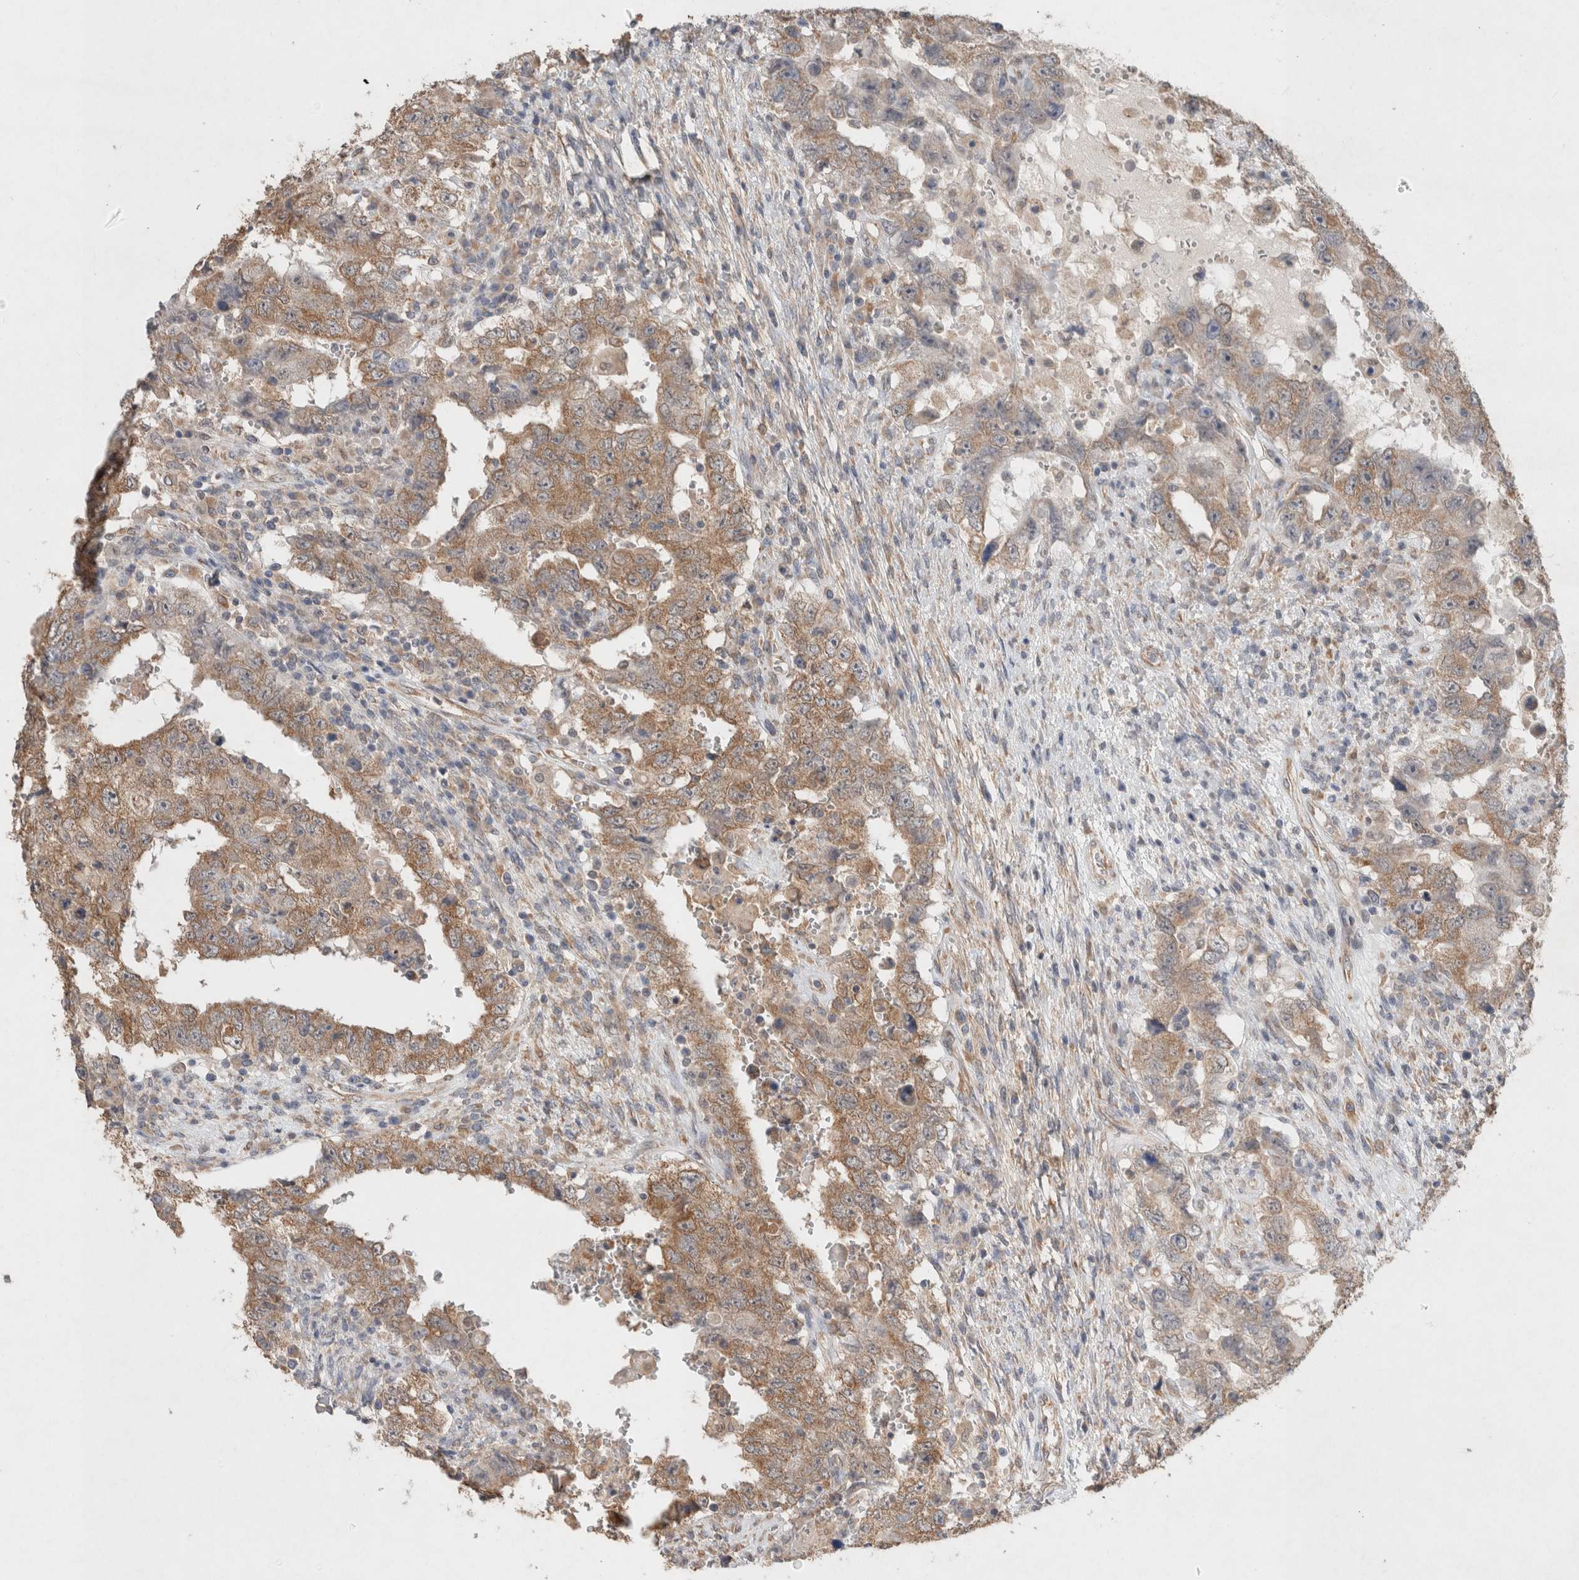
{"staining": {"intensity": "moderate", "quantity": ">75%", "location": "cytoplasmic/membranous"}, "tissue": "testis cancer", "cell_type": "Tumor cells", "image_type": "cancer", "snomed": [{"axis": "morphology", "description": "Carcinoma, Embryonal, NOS"}, {"axis": "topography", "description": "Testis"}], "caption": "Immunohistochemical staining of human embryonal carcinoma (testis) shows medium levels of moderate cytoplasmic/membranous protein expression in about >75% of tumor cells.", "gene": "RAB14", "patient": {"sex": "male", "age": 26}}